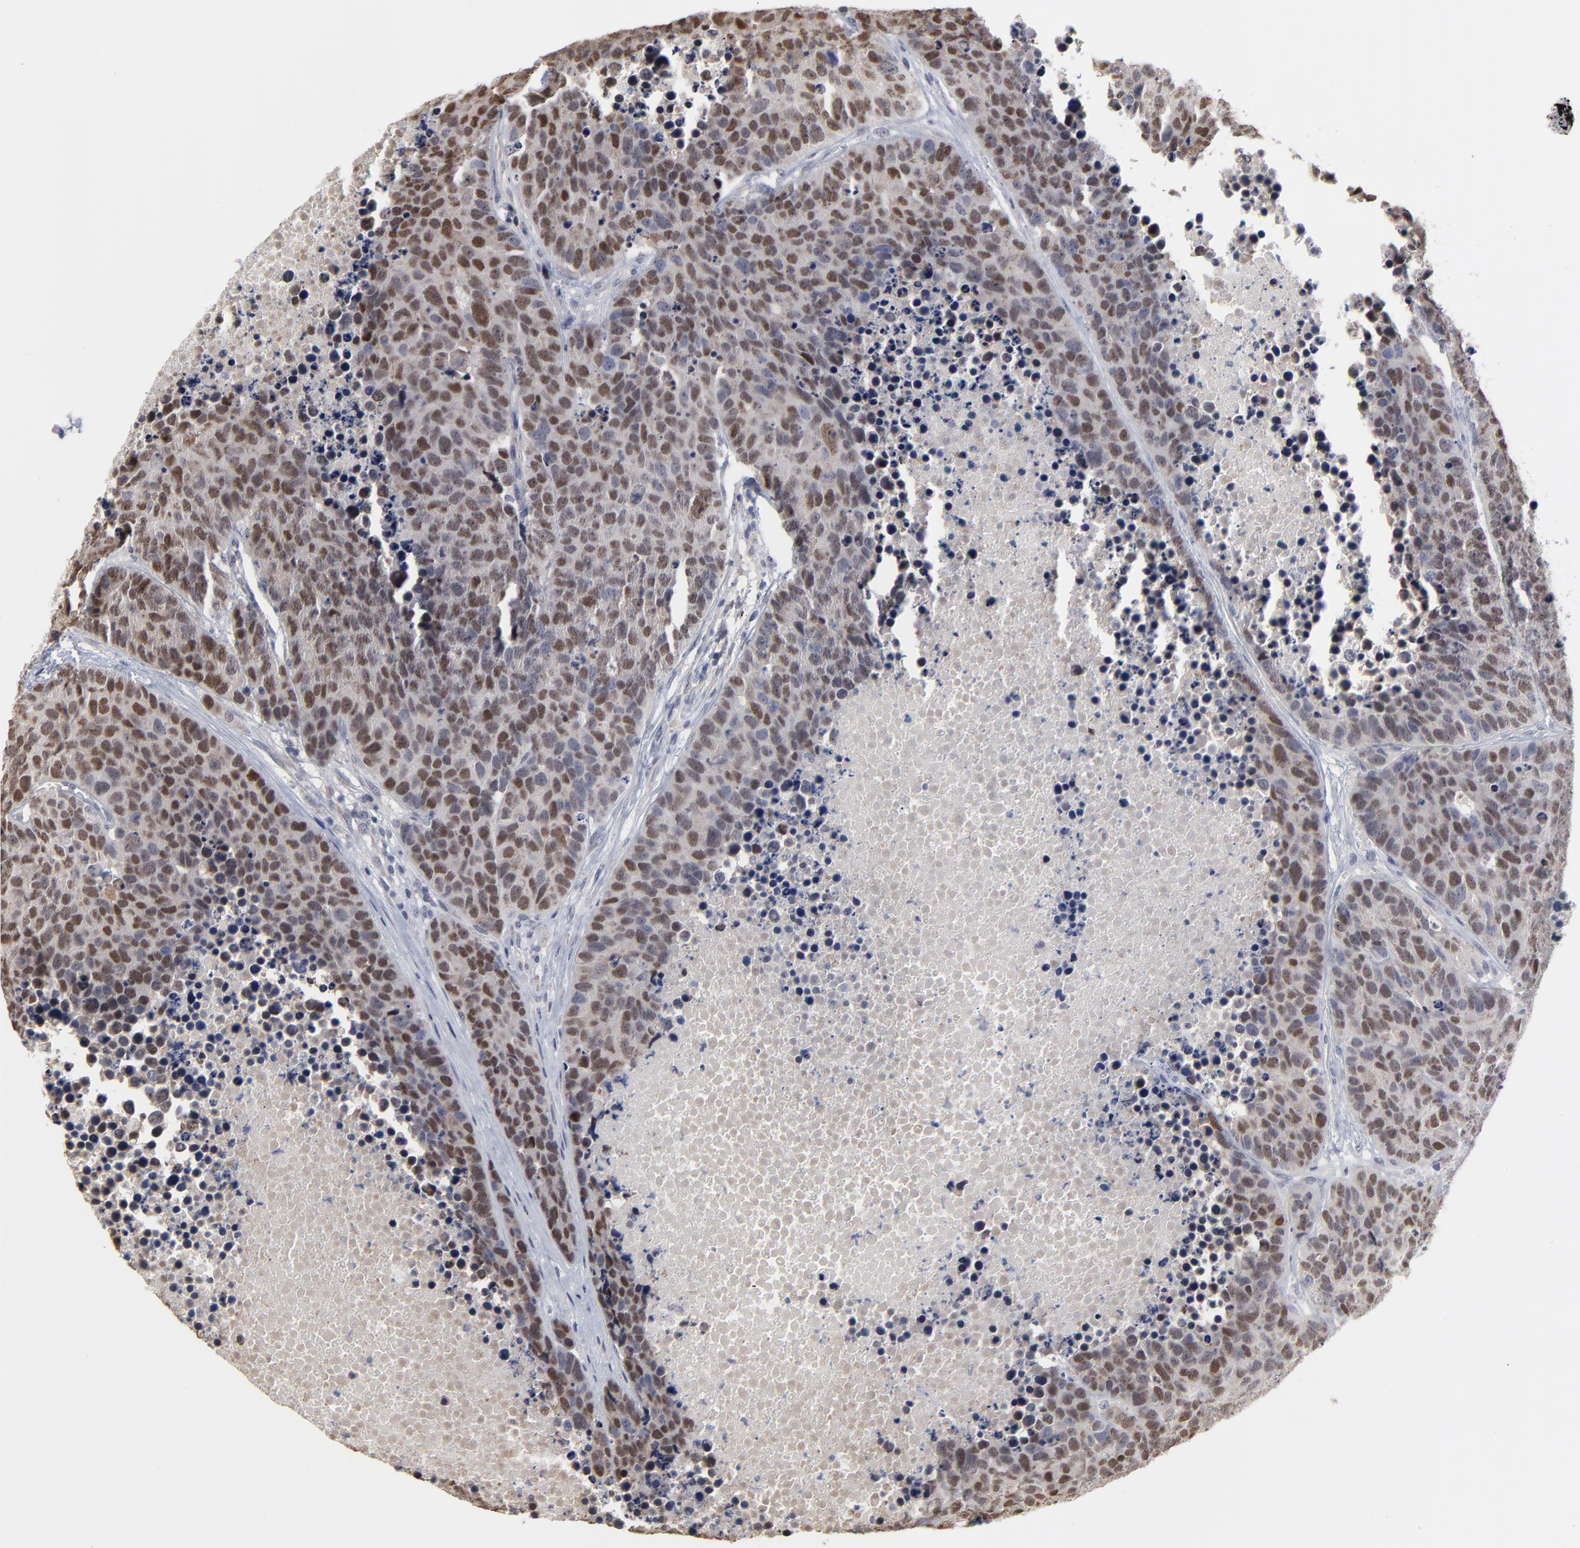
{"staining": {"intensity": "strong", "quantity": ">75%", "location": "nuclear"}, "tissue": "carcinoid", "cell_type": "Tumor cells", "image_type": "cancer", "snomed": [{"axis": "morphology", "description": "Carcinoid, malignant, NOS"}, {"axis": "topography", "description": "Lung"}], "caption": "An image of malignant carcinoid stained for a protein demonstrates strong nuclear brown staining in tumor cells. (DAB = brown stain, brightfield microscopy at high magnification).", "gene": "MAGEA10", "patient": {"sex": "male", "age": 60}}